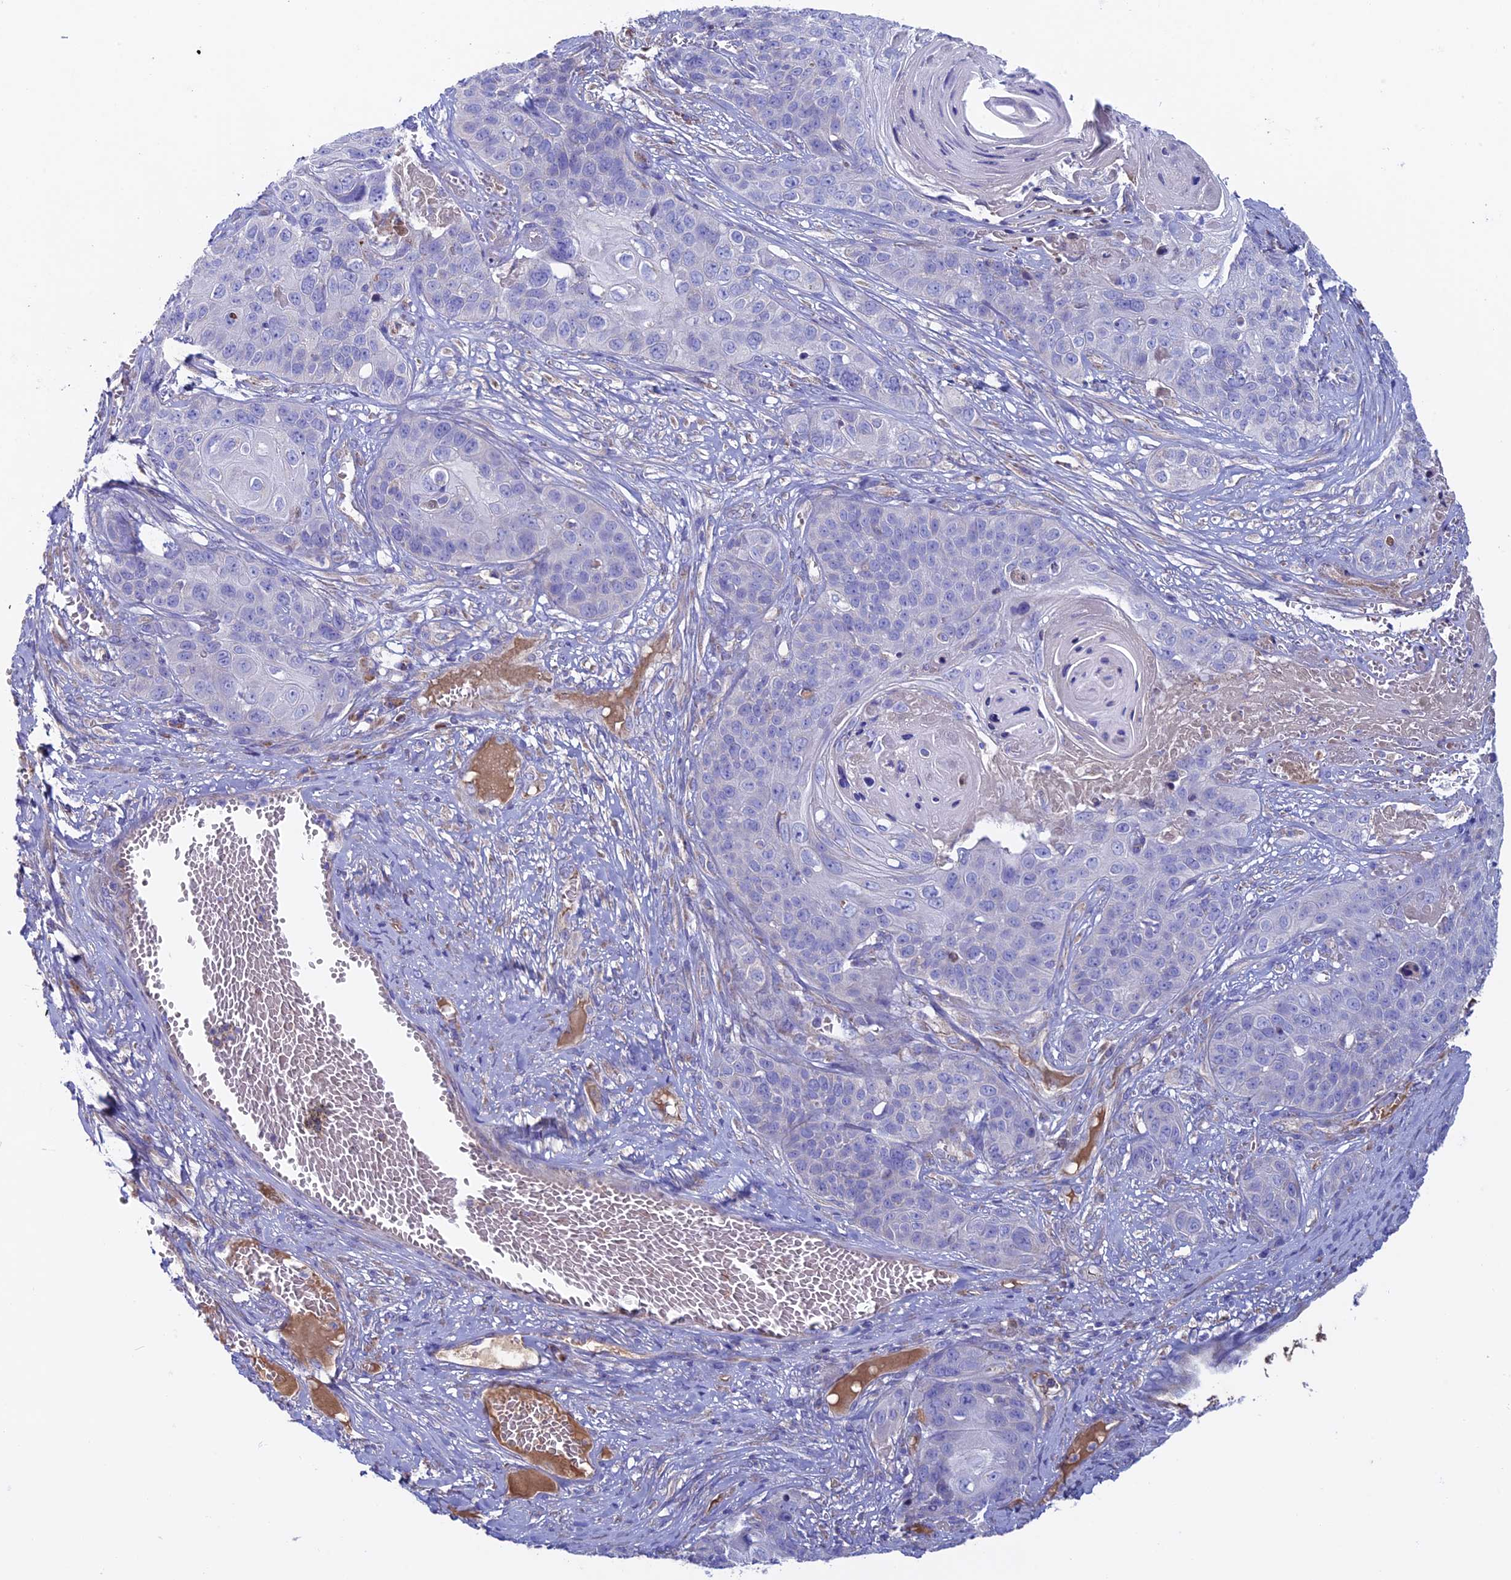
{"staining": {"intensity": "negative", "quantity": "none", "location": "none"}, "tissue": "skin cancer", "cell_type": "Tumor cells", "image_type": "cancer", "snomed": [{"axis": "morphology", "description": "Squamous cell carcinoma, NOS"}, {"axis": "topography", "description": "Skin"}], "caption": "Immunohistochemistry micrograph of human skin cancer stained for a protein (brown), which shows no positivity in tumor cells. (Stains: DAB IHC with hematoxylin counter stain, Microscopy: brightfield microscopy at high magnification).", "gene": "SLC15A5", "patient": {"sex": "male", "age": 55}}